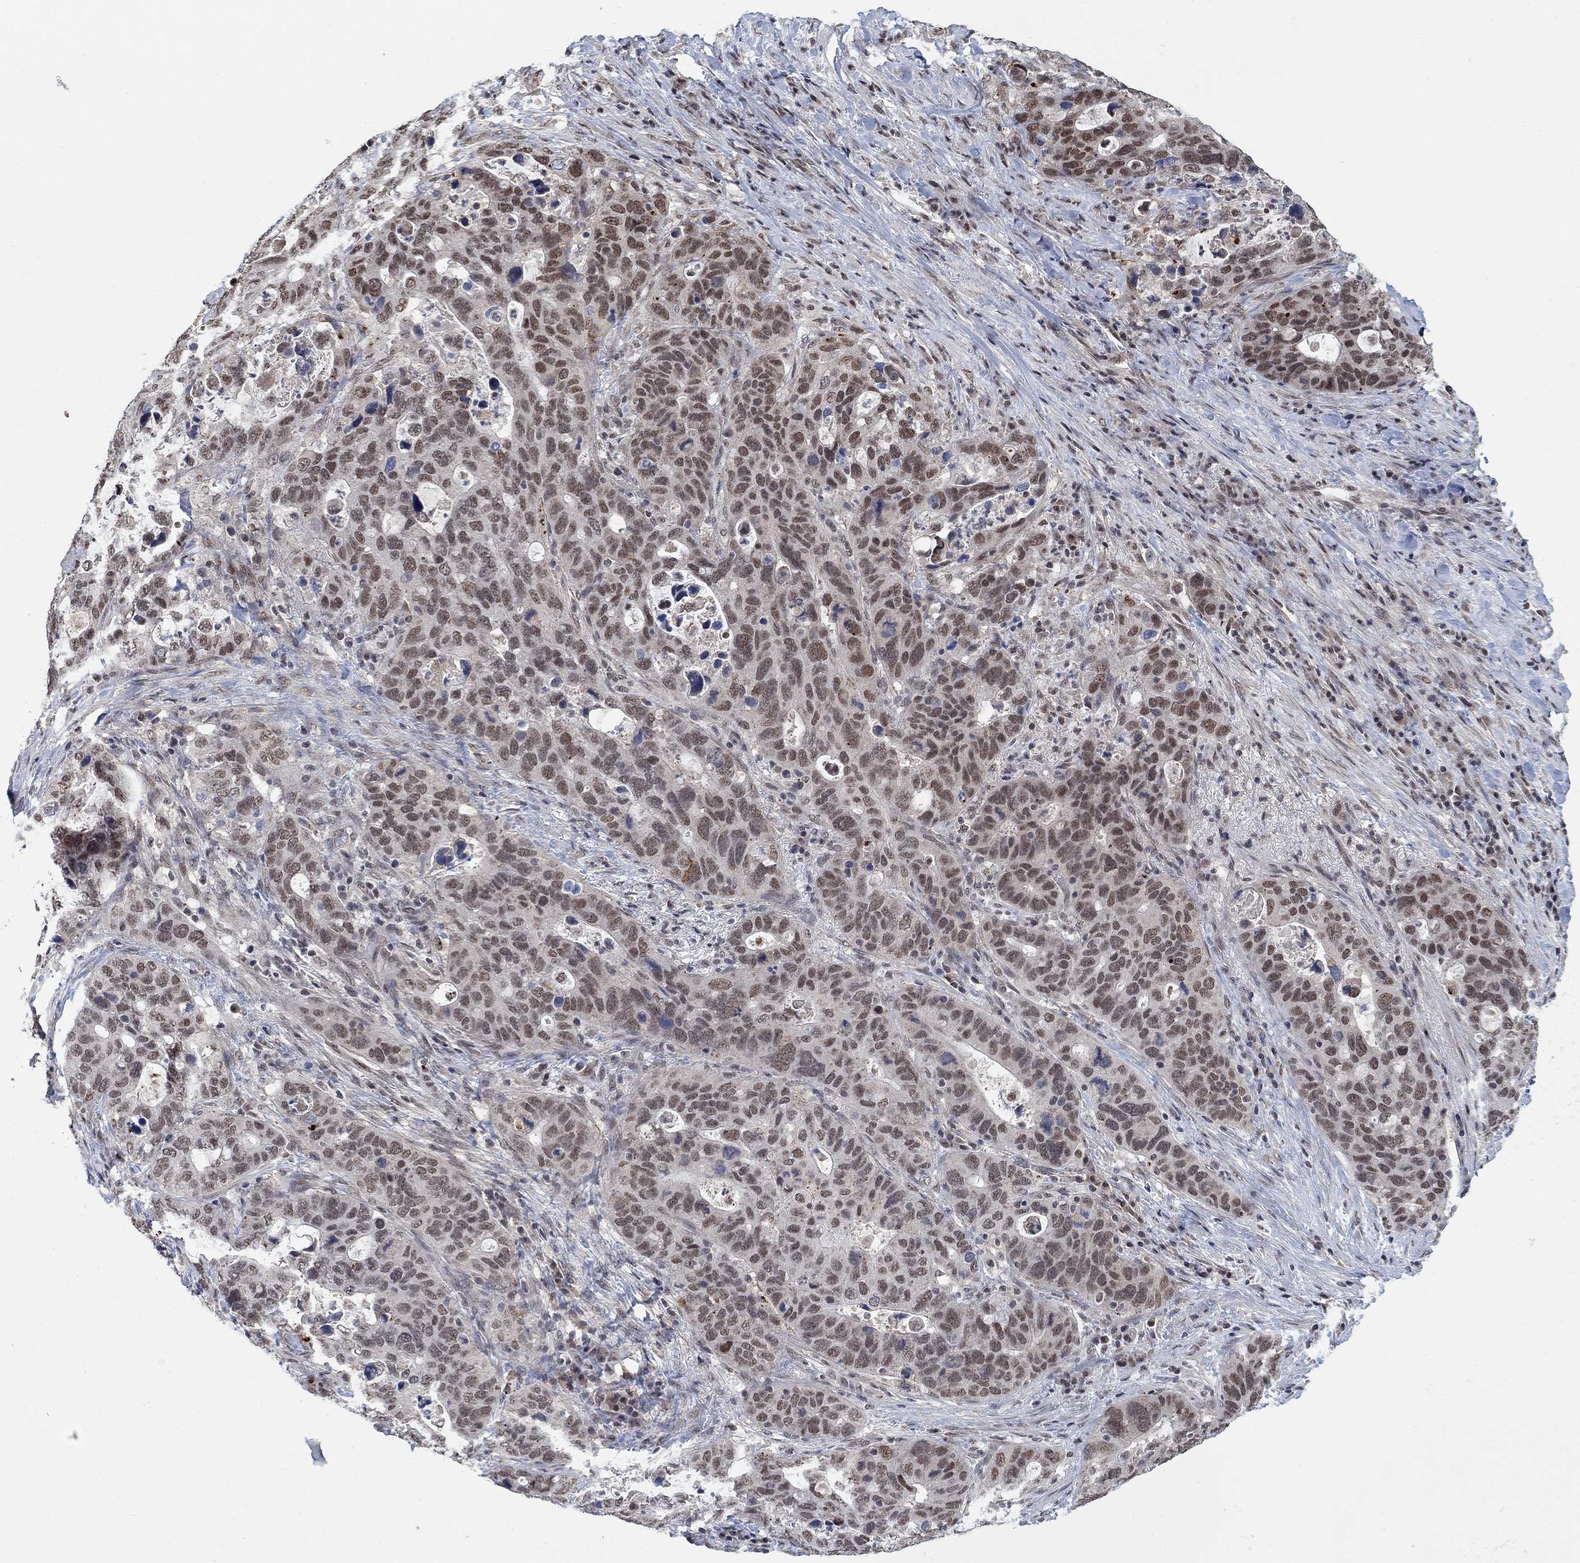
{"staining": {"intensity": "moderate", "quantity": ">75%", "location": "nuclear"}, "tissue": "stomach cancer", "cell_type": "Tumor cells", "image_type": "cancer", "snomed": [{"axis": "morphology", "description": "Adenocarcinoma, NOS"}, {"axis": "topography", "description": "Stomach"}], "caption": "This histopathology image reveals IHC staining of human stomach cancer, with medium moderate nuclear staining in about >75% of tumor cells.", "gene": "THAP8", "patient": {"sex": "male", "age": 54}}